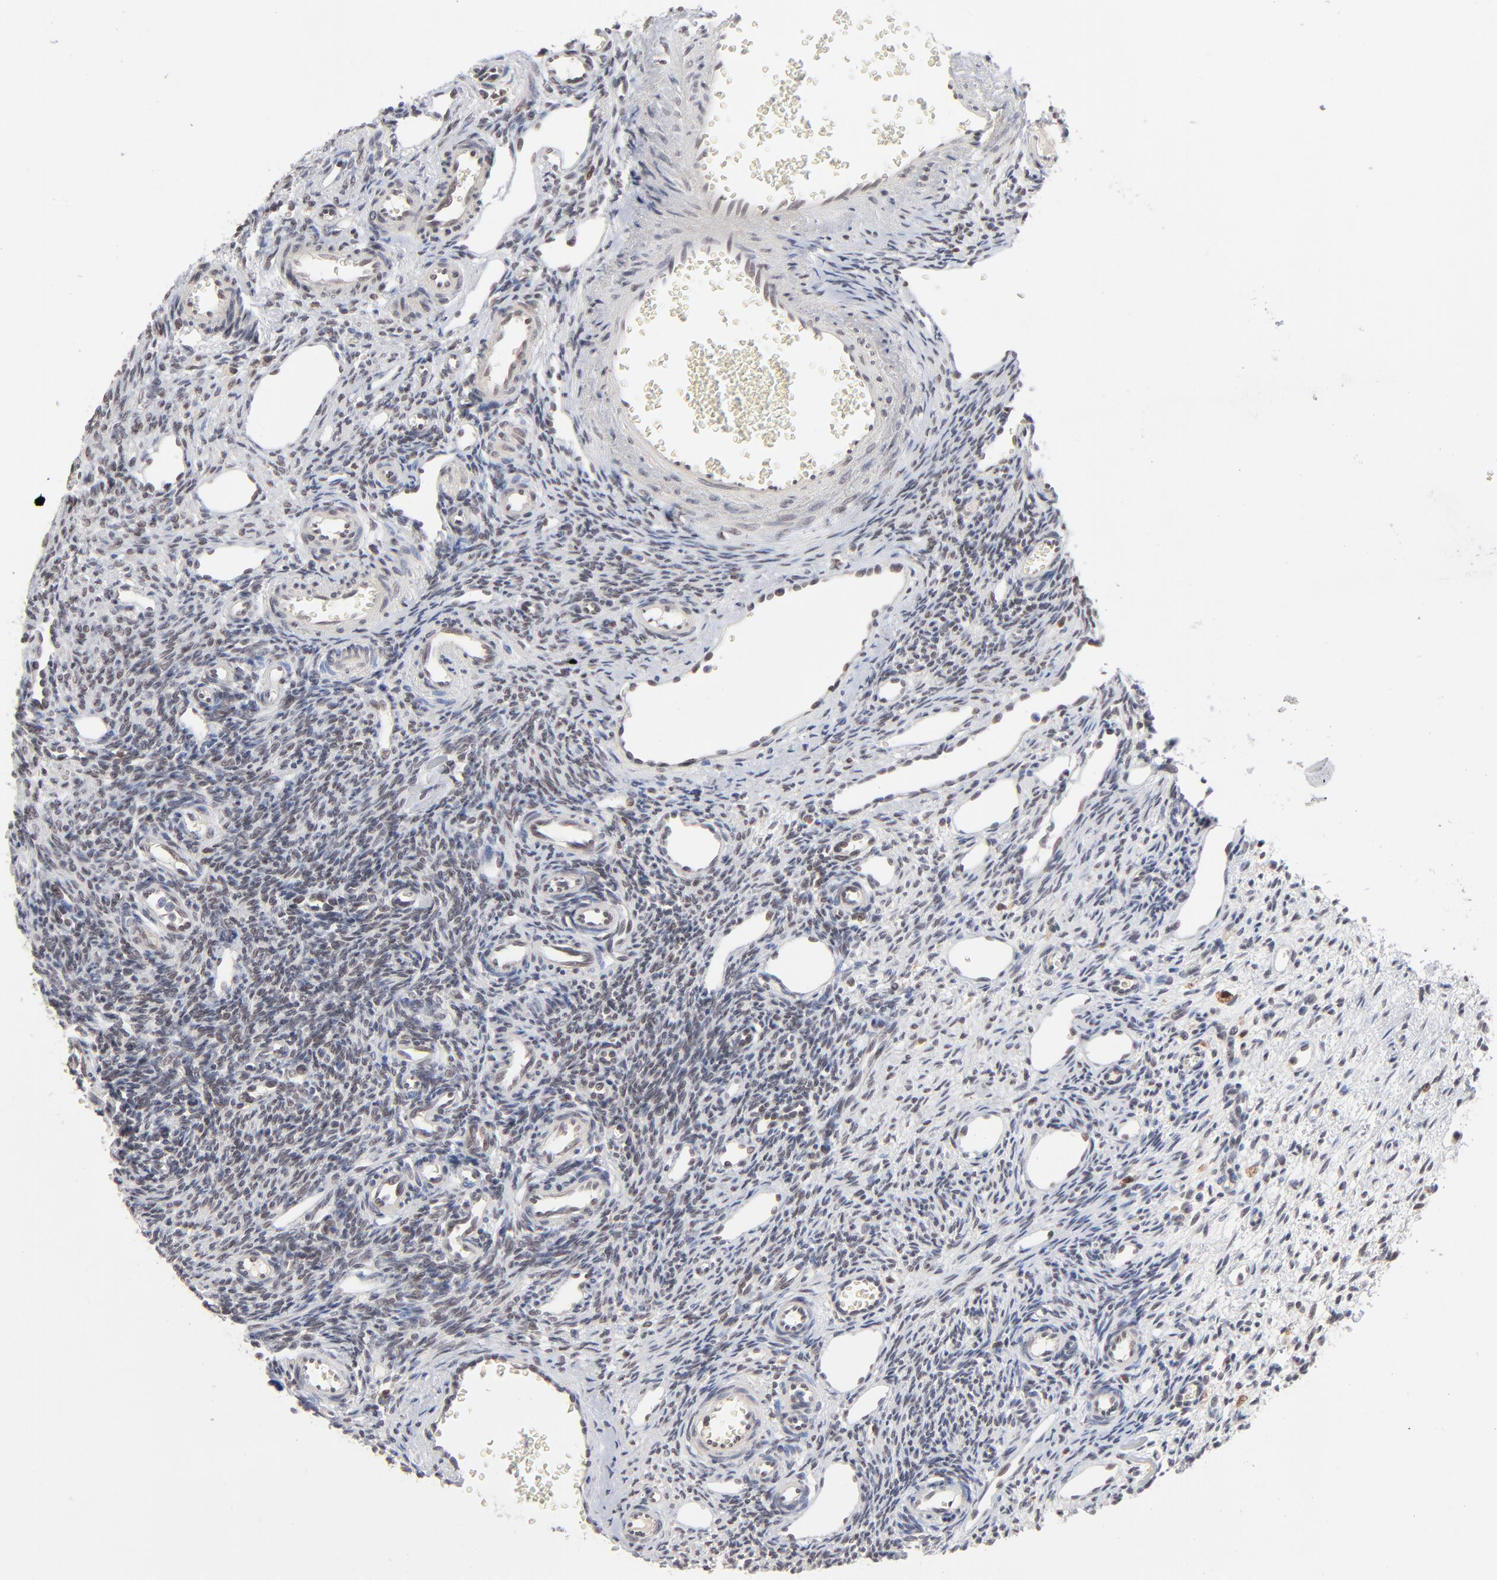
{"staining": {"intensity": "weak", "quantity": "<25%", "location": "nuclear"}, "tissue": "ovary", "cell_type": "Ovarian stroma cells", "image_type": "normal", "snomed": [{"axis": "morphology", "description": "Normal tissue, NOS"}, {"axis": "topography", "description": "Ovary"}], "caption": "This is a image of immunohistochemistry staining of normal ovary, which shows no staining in ovarian stroma cells.", "gene": "MBIP", "patient": {"sex": "female", "age": 33}}